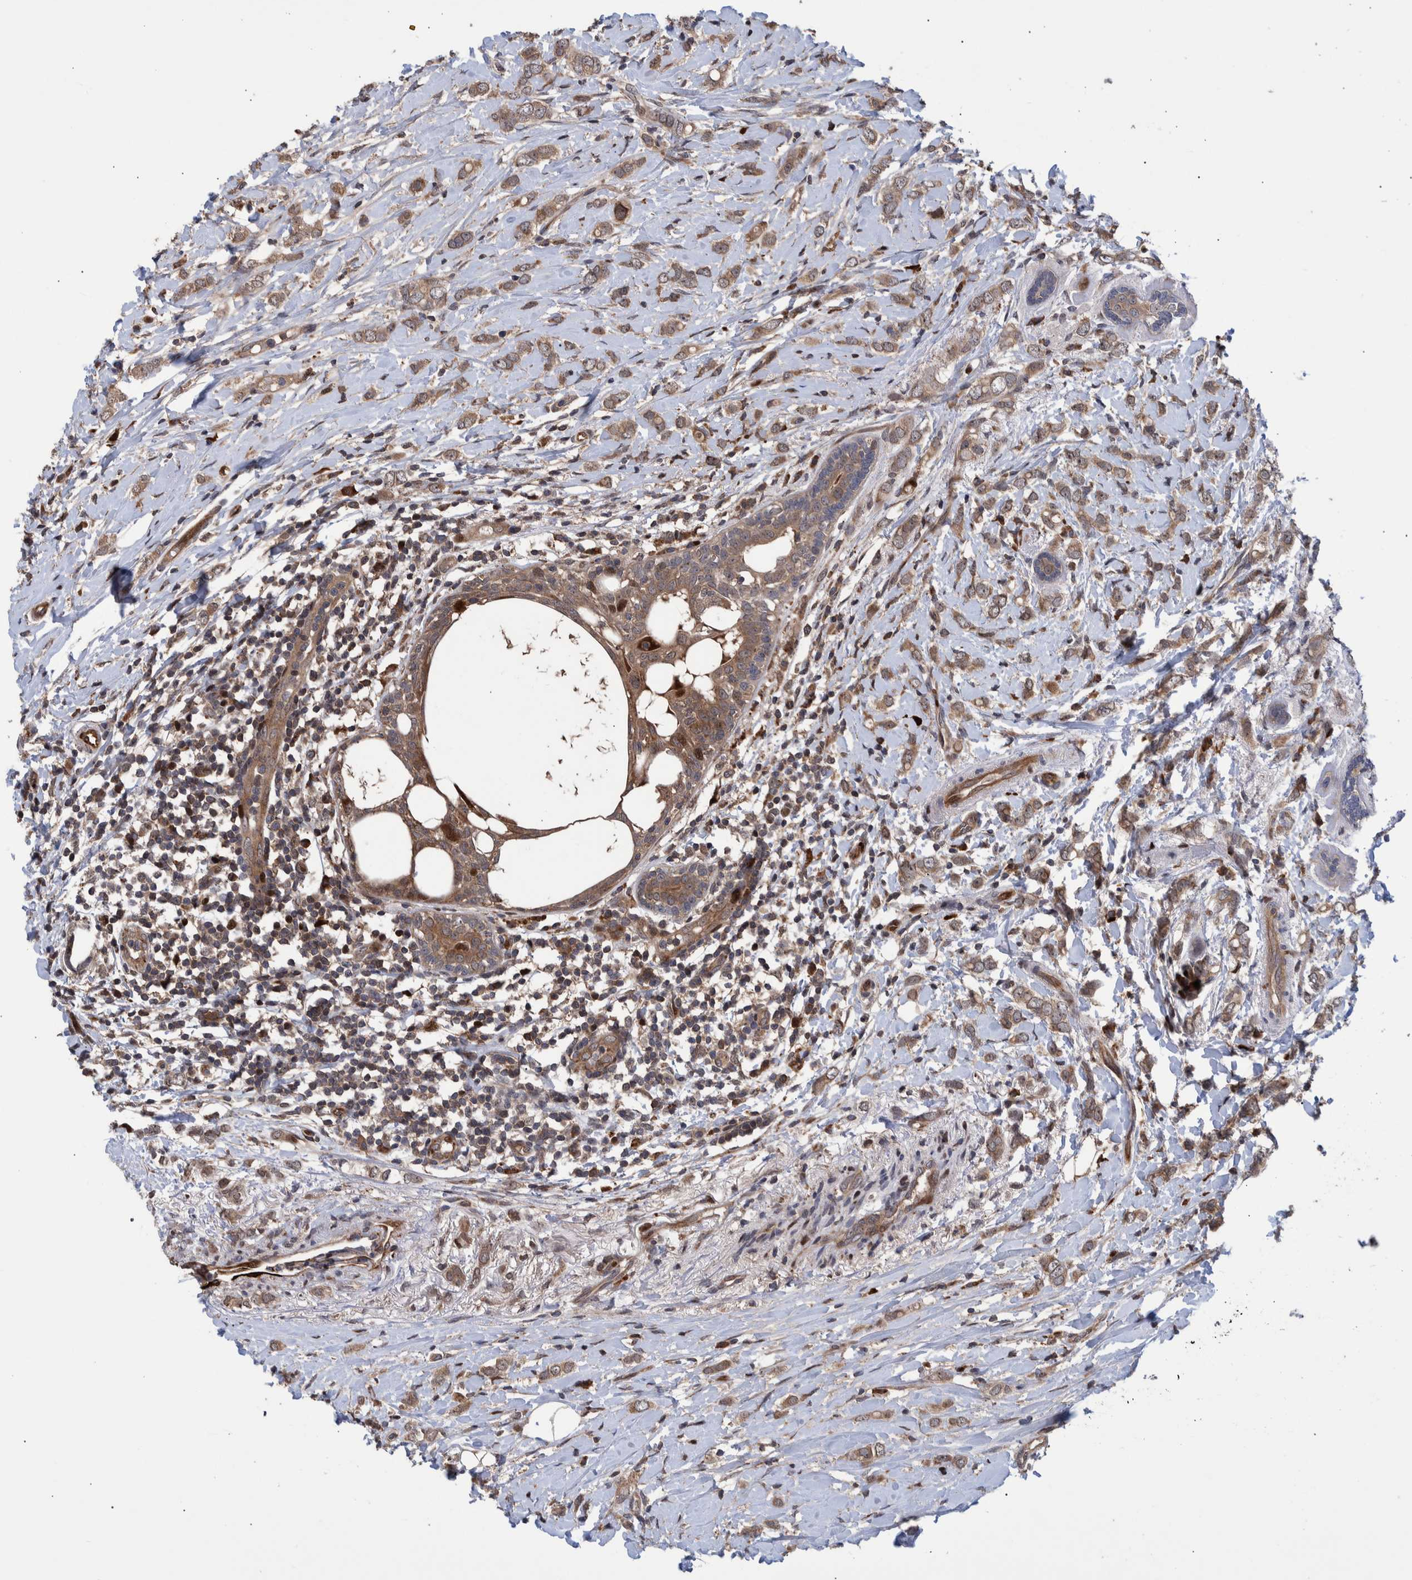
{"staining": {"intensity": "weak", "quantity": ">75%", "location": "cytoplasmic/membranous"}, "tissue": "breast cancer", "cell_type": "Tumor cells", "image_type": "cancer", "snomed": [{"axis": "morphology", "description": "Normal tissue, NOS"}, {"axis": "morphology", "description": "Lobular carcinoma"}, {"axis": "topography", "description": "Breast"}], "caption": "This micrograph reveals IHC staining of breast cancer (lobular carcinoma), with low weak cytoplasmic/membranous staining in approximately >75% of tumor cells.", "gene": "SHISA6", "patient": {"sex": "female", "age": 47}}